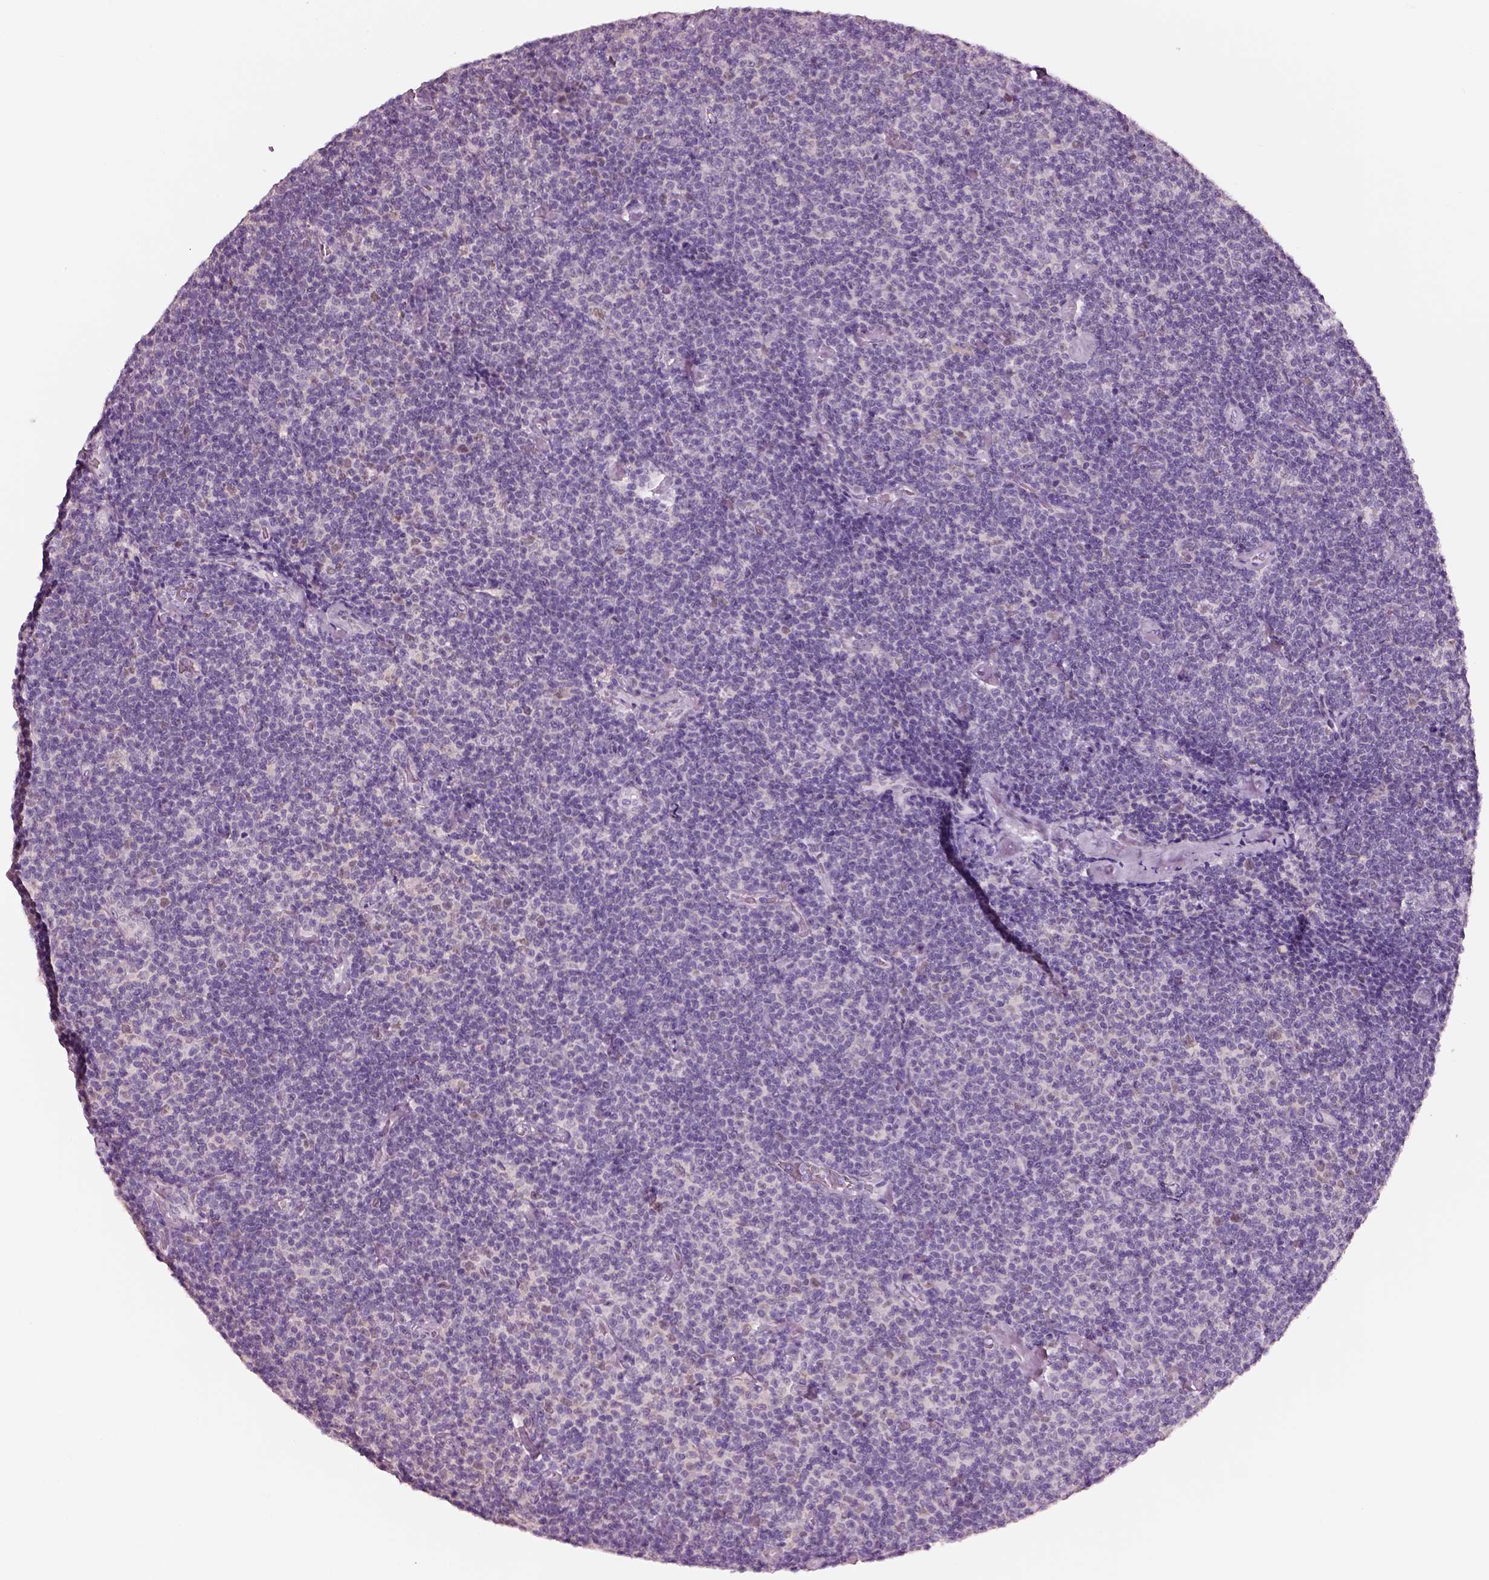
{"staining": {"intensity": "negative", "quantity": "none", "location": "none"}, "tissue": "lymphoma", "cell_type": "Tumor cells", "image_type": "cancer", "snomed": [{"axis": "morphology", "description": "Malignant lymphoma, non-Hodgkin's type, Low grade"}, {"axis": "topography", "description": "Lymph node"}], "caption": "High magnification brightfield microscopy of low-grade malignant lymphoma, non-Hodgkin's type stained with DAB (3,3'-diaminobenzidine) (brown) and counterstained with hematoxylin (blue): tumor cells show no significant staining. (DAB (3,3'-diaminobenzidine) immunohistochemistry (IHC) visualized using brightfield microscopy, high magnification).", "gene": "ELSPBP1", "patient": {"sex": "male", "age": 81}}